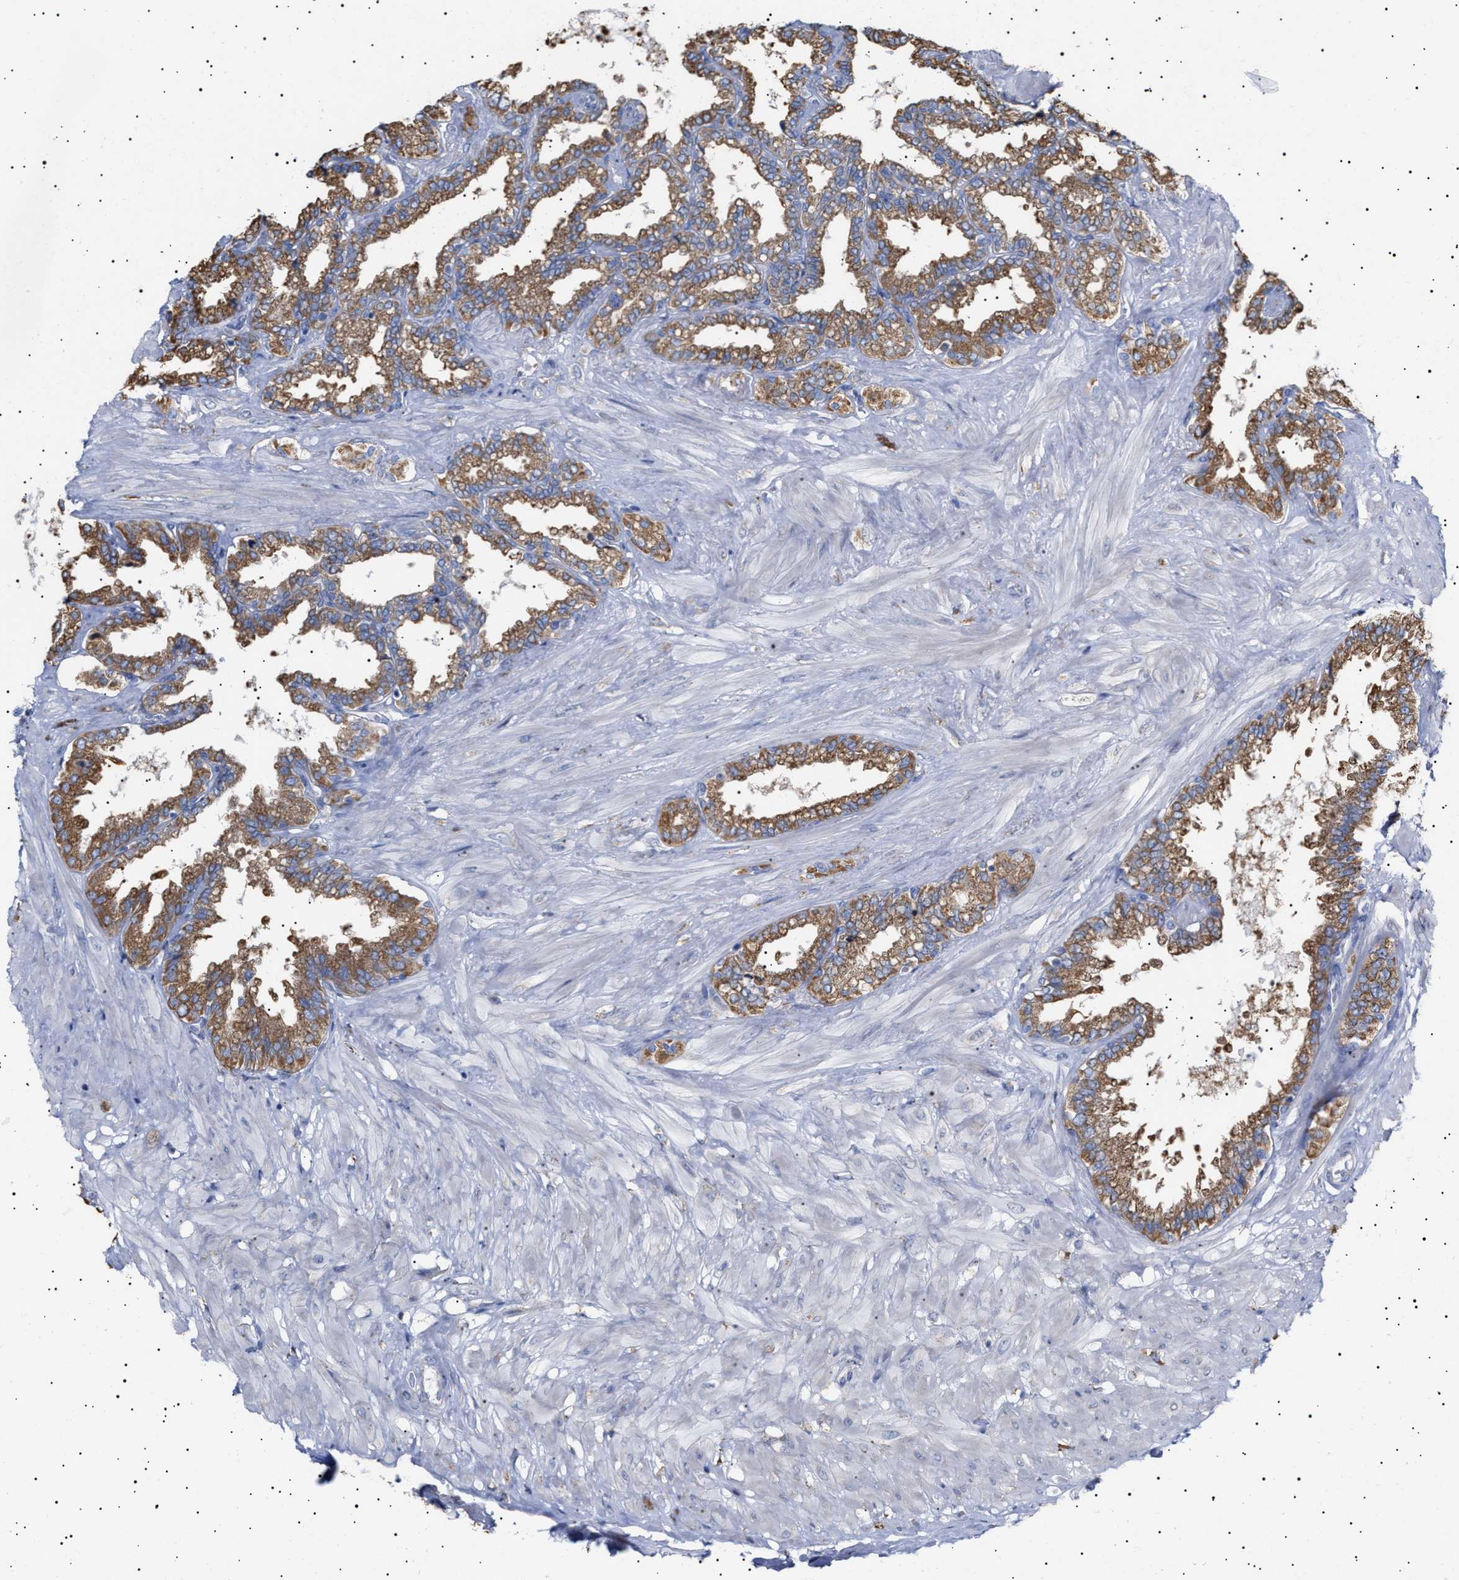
{"staining": {"intensity": "moderate", "quantity": ">75%", "location": "cytoplasmic/membranous"}, "tissue": "seminal vesicle", "cell_type": "Glandular cells", "image_type": "normal", "snomed": [{"axis": "morphology", "description": "Normal tissue, NOS"}, {"axis": "topography", "description": "Seminal veicle"}], "caption": "Immunohistochemistry (IHC) staining of benign seminal vesicle, which exhibits medium levels of moderate cytoplasmic/membranous expression in about >75% of glandular cells indicating moderate cytoplasmic/membranous protein positivity. The staining was performed using DAB (brown) for protein detection and nuclei were counterstained in hematoxylin (blue).", "gene": "ERCC6L2", "patient": {"sex": "male", "age": 46}}